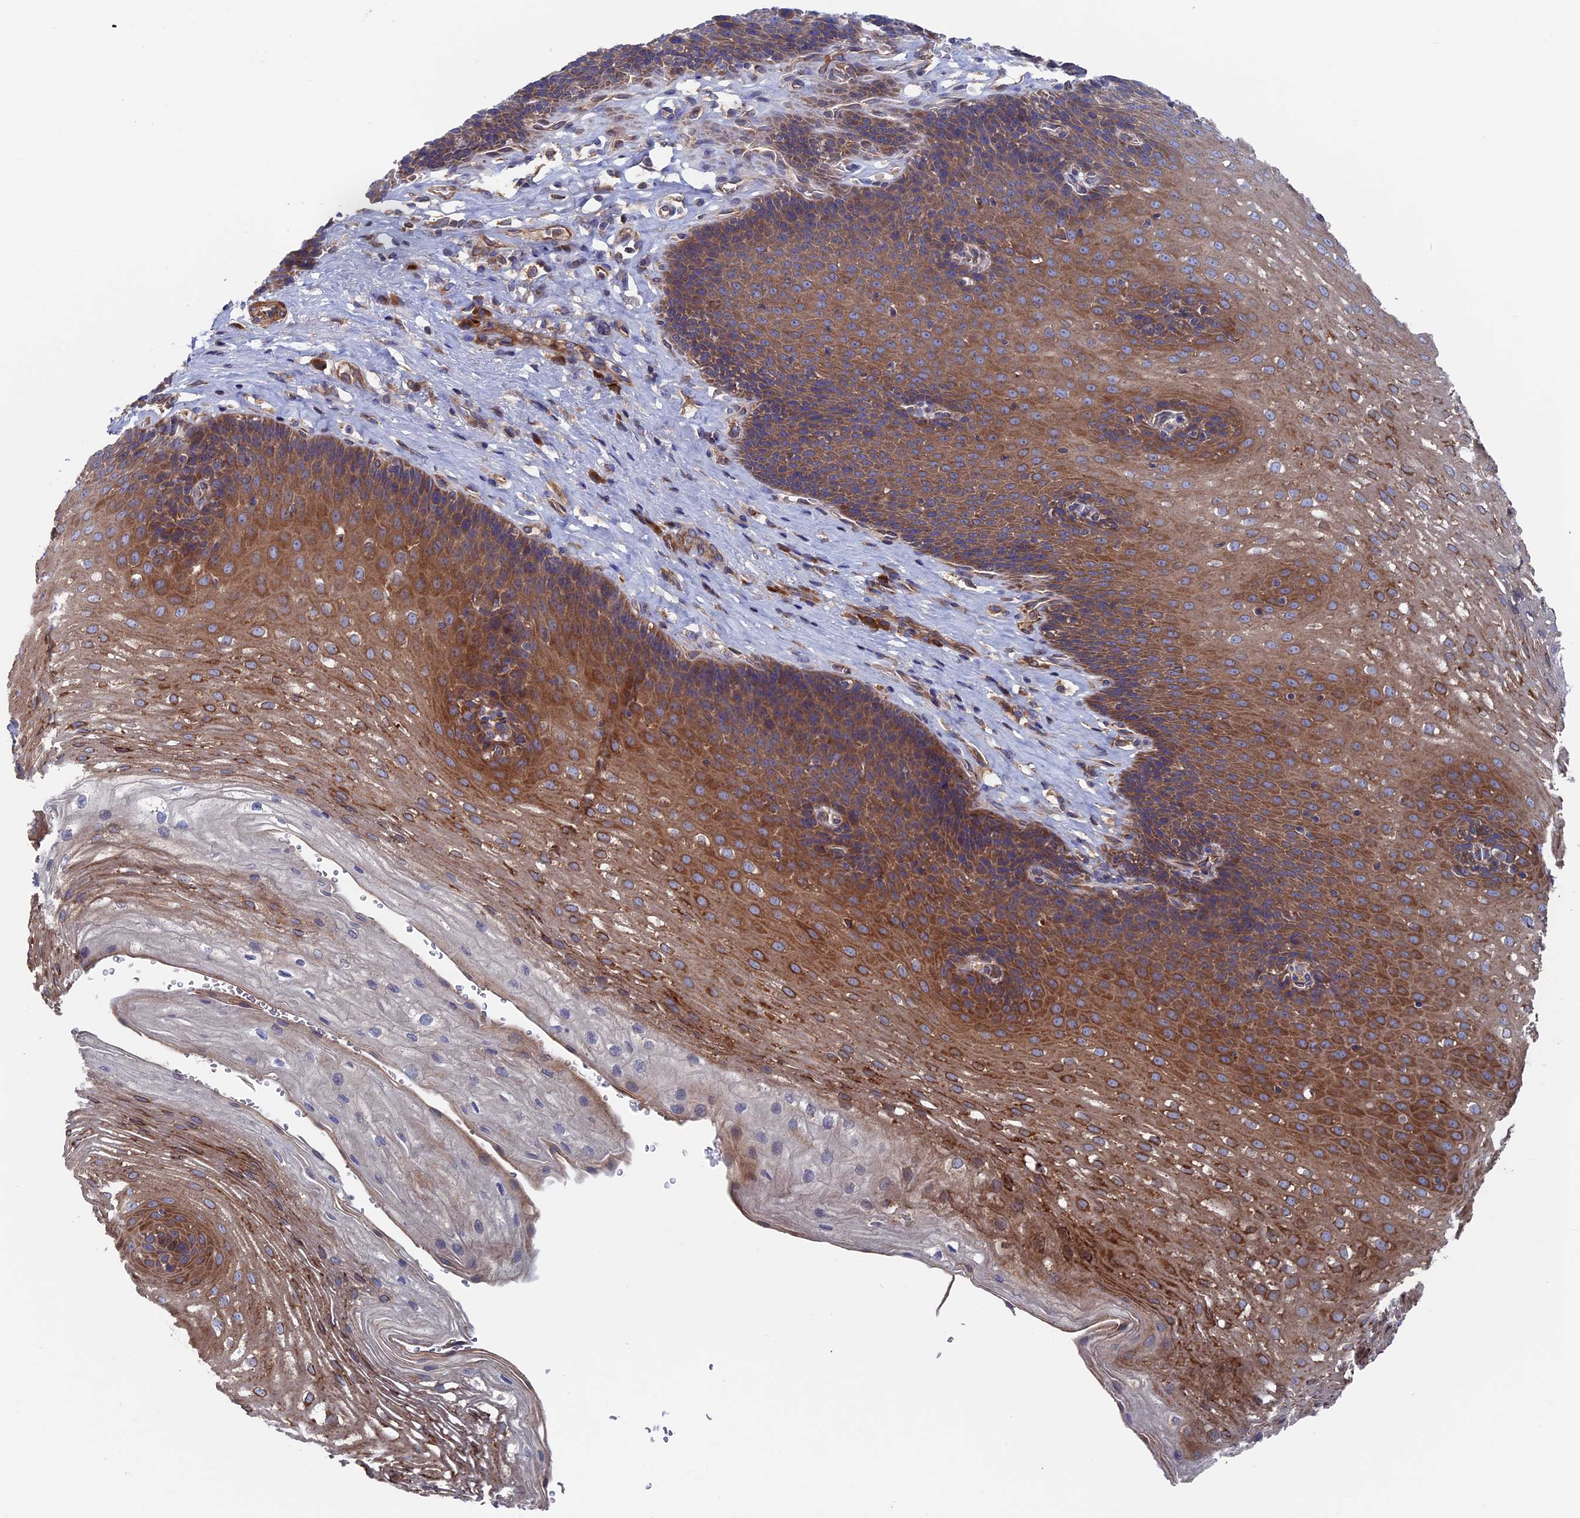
{"staining": {"intensity": "moderate", "quantity": ">75%", "location": "cytoplasmic/membranous"}, "tissue": "esophagus", "cell_type": "Squamous epithelial cells", "image_type": "normal", "snomed": [{"axis": "morphology", "description": "Normal tissue, NOS"}, {"axis": "topography", "description": "Esophagus"}], "caption": "Squamous epithelial cells display moderate cytoplasmic/membranous expression in about >75% of cells in normal esophagus.", "gene": "DNAJC3", "patient": {"sex": "female", "age": 66}}